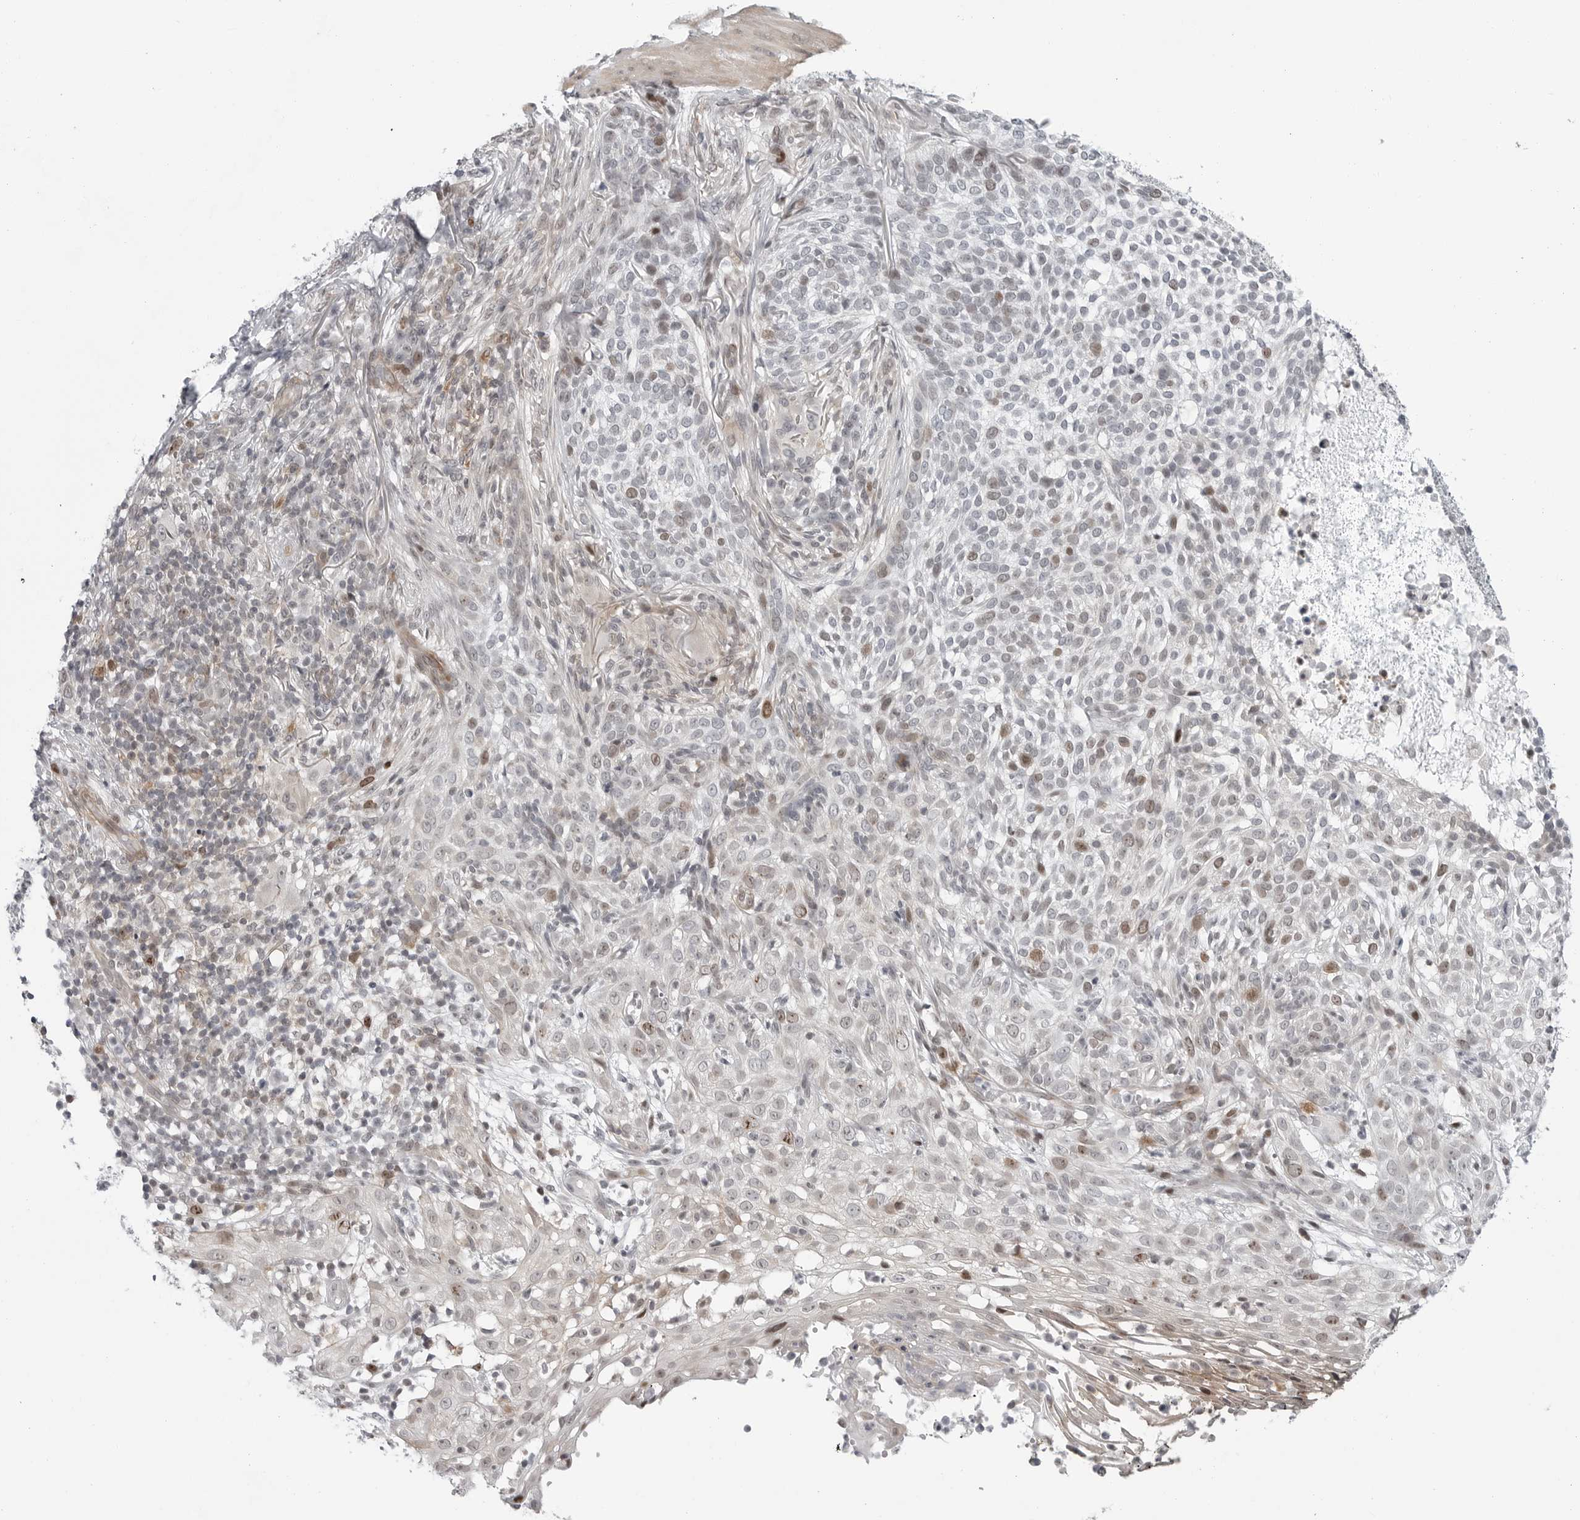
{"staining": {"intensity": "weak", "quantity": "<25%", "location": "cytoplasmic/membranous,nuclear"}, "tissue": "skin cancer", "cell_type": "Tumor cells", "image_type": "cancer", "snomed": [{"axis": "morphology", "description": "Basal cell carcinoma"}, {"axis": "topography", "description": "Skin"}], "caption": "Basal cell carcinoma (skin) was stained to show a protein in brown. There is no significant staining in tumor cells.", "gene": "FAM135B", "patient": {"sex": "female", "age": 64}}